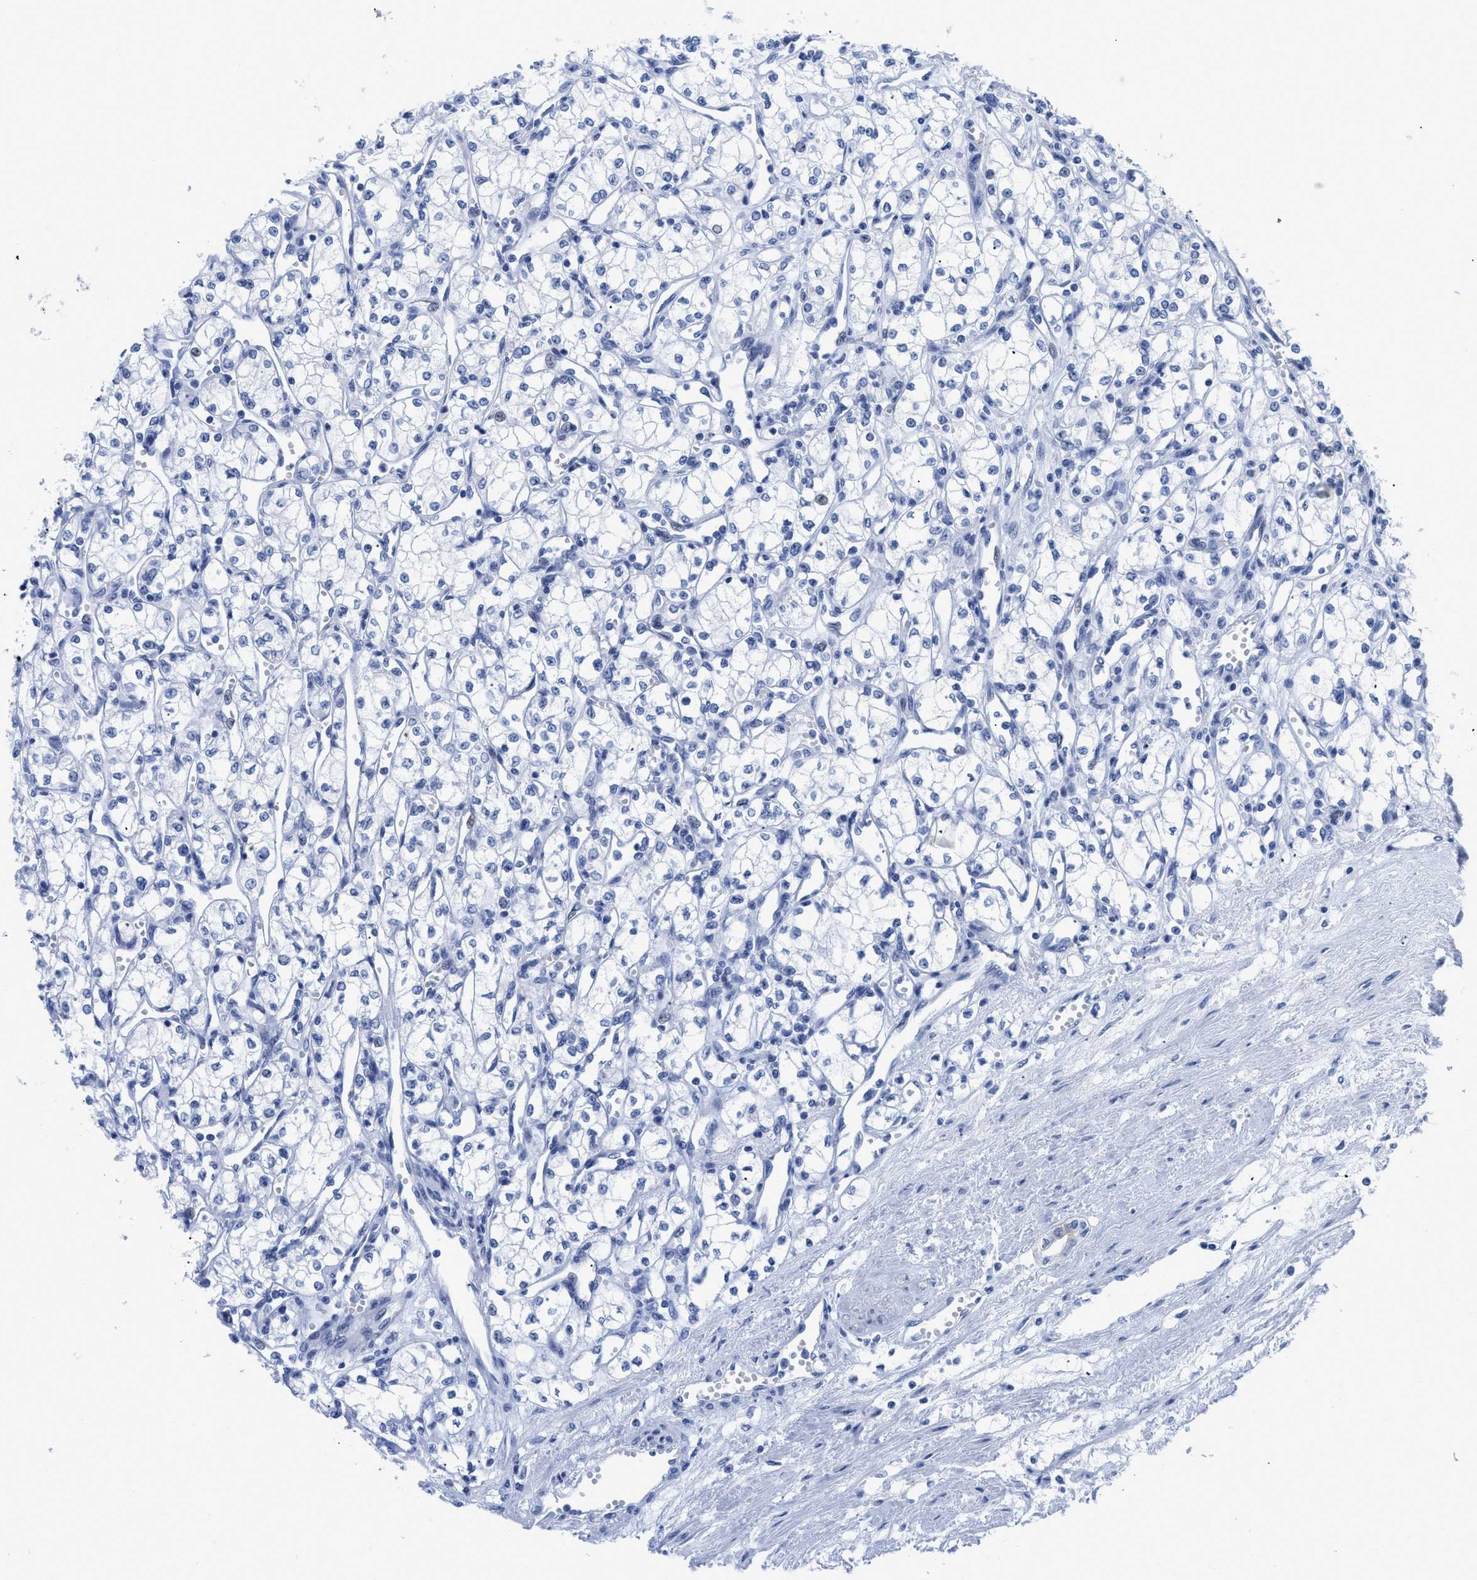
{"staining": {"intensity": "negative", "quantity": "none", "location": "none"}, "tissue": "renal cancer", "cell_type": "Tumor cells", "image_type": "cancer", "snomed": [{"axis": "morphology", "description": "Adenocarcinoma, NOS"}, {"axis": "topography", "description": "Kidney"}], "caption": "Tumor cells are negative for brown protein staining in renal cancer.", "gene": "DUSP26", "patient": {"sex": "male", "age": 59}}